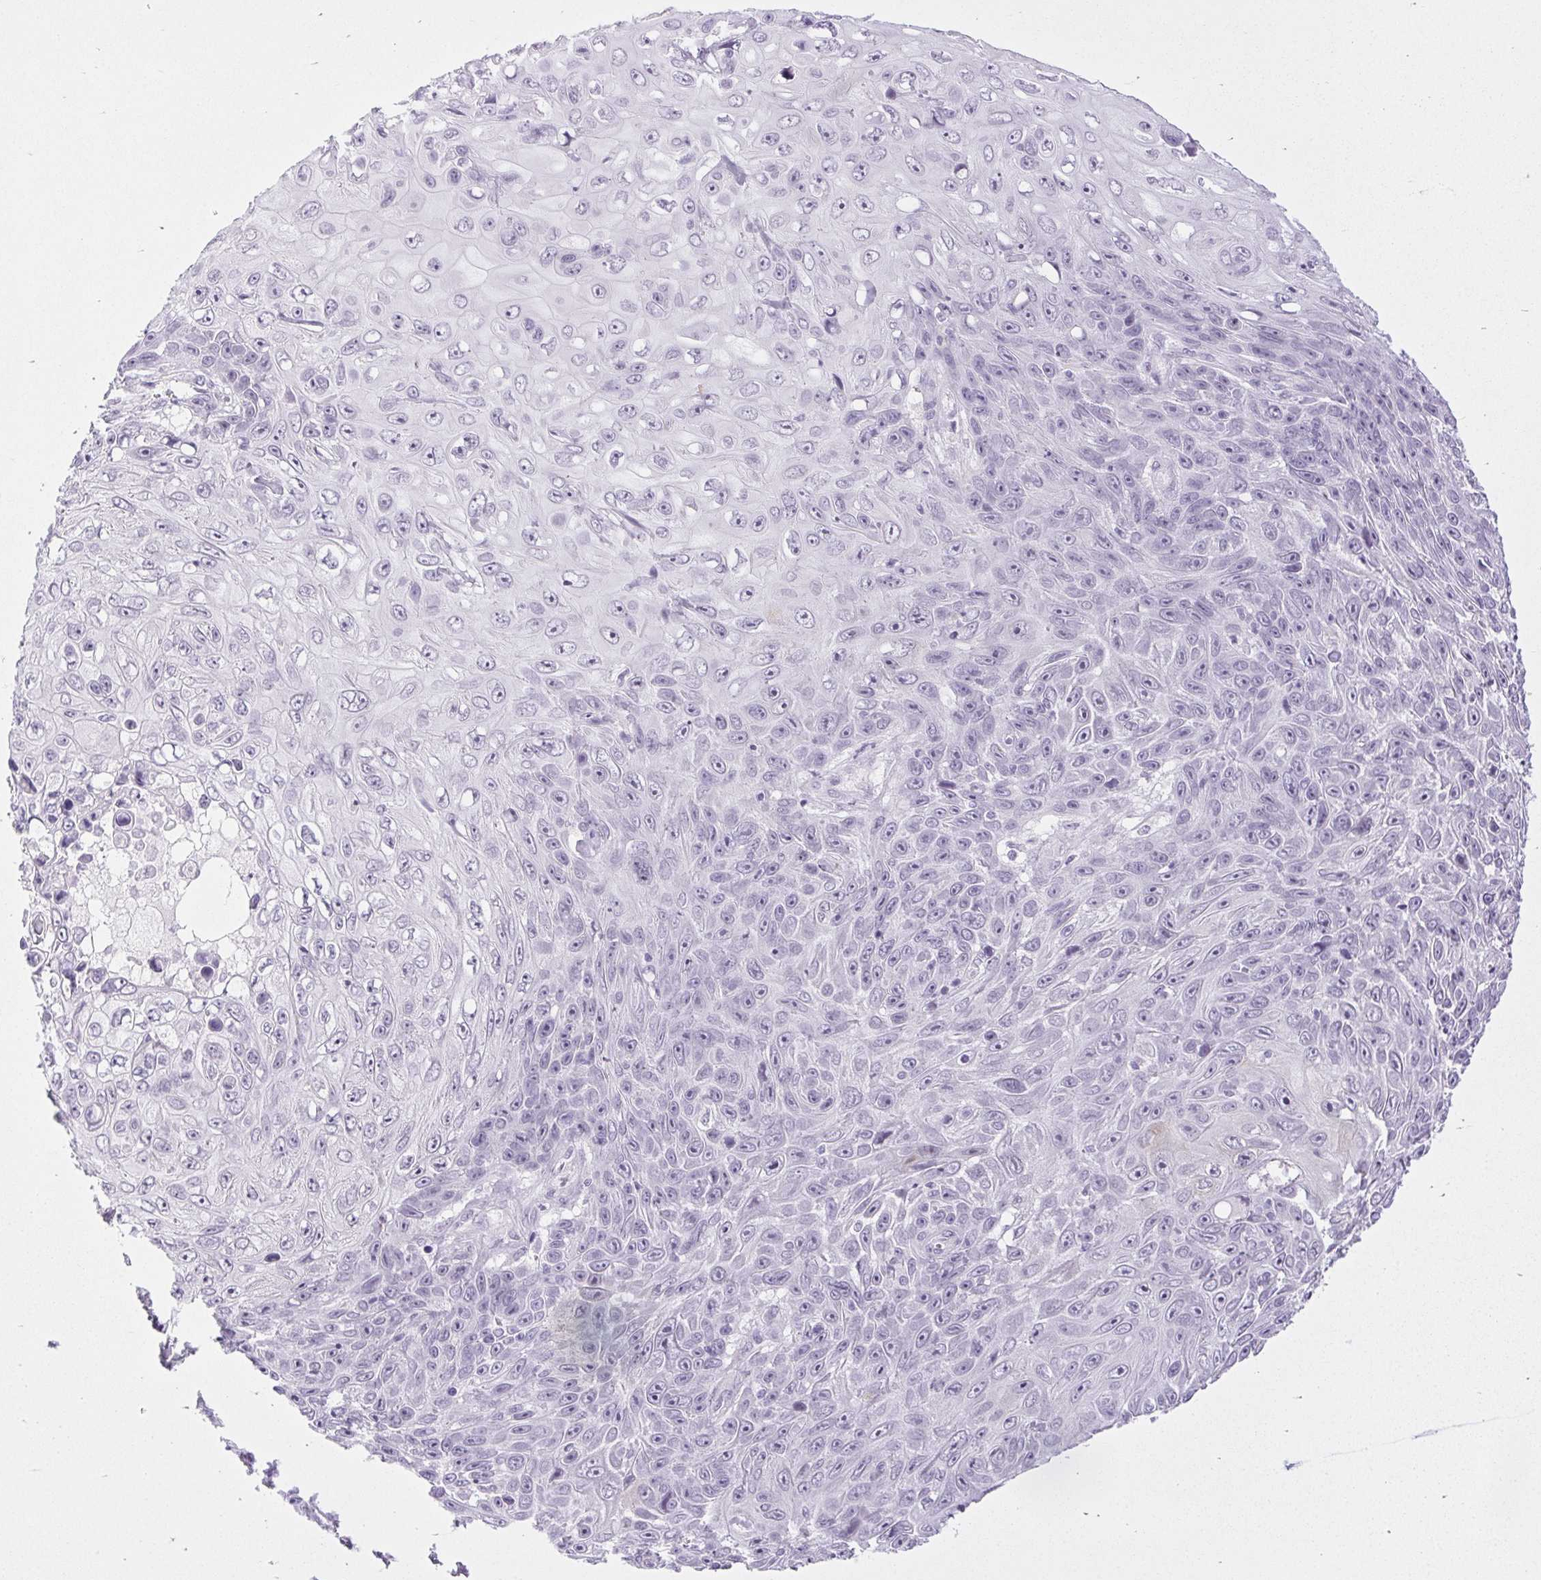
{"staining": {"intensity": "negative", "quantity": "none", "location": "none"}, "tissue": "skin cancer", "cell_type": "Tumor cells", "image_type": "cancer", "snomed": [{"axis": "morphology", "description": "Squamous cell carcinoma, NOS"}, {"axis": "topography", "description": "Skin"}], "caption": "There is no significant staining in tumor cells of skin squamous cell carcinoma.", "gene": "BCAS1", "patient": {"sex": "male", "age": 82}}